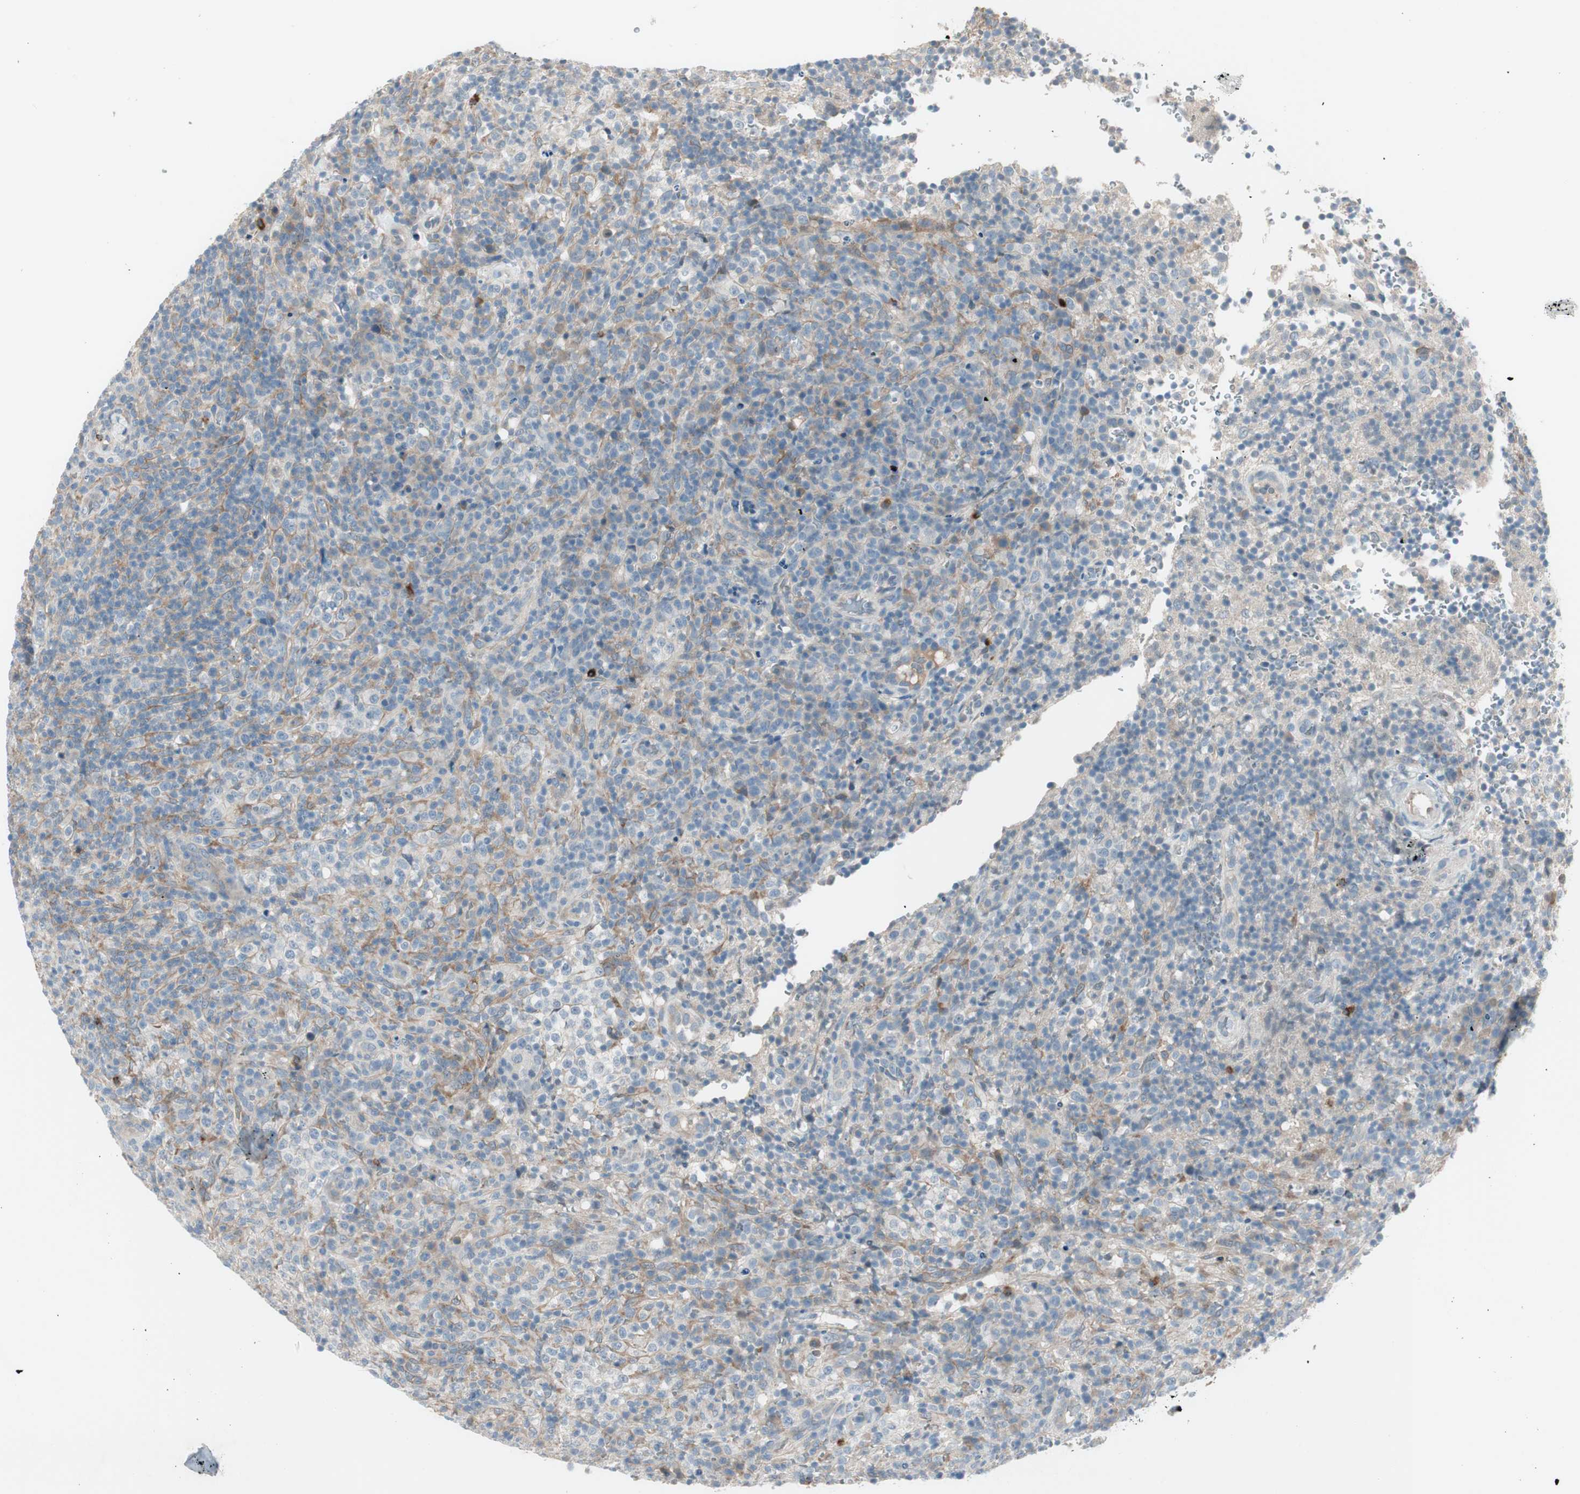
{"staining": {"intensity": "weak", "quantity": "<25%", "location": "cytoplasmic/membranous"}, "tissue": "lymphoma", "cell_type": "Tumor cells", "image_type": "cancer", "snomed": [{"axis": "morphology", "description": "Malignant lymphoma, non-Hodgkin's type, High grade"}, {"axis": "topography", "description": "Lymph node"}], "caption": "High power microscopy histopathology image of an IHC photomicrograph of high-grade malignant lymphoma, non-Hodgkin's type, revealing no significant expression in tumor cells. Nuclei are stained in blue.", "gene": "MAPRE3", "patient": {"sex": "female", "age": 76}}